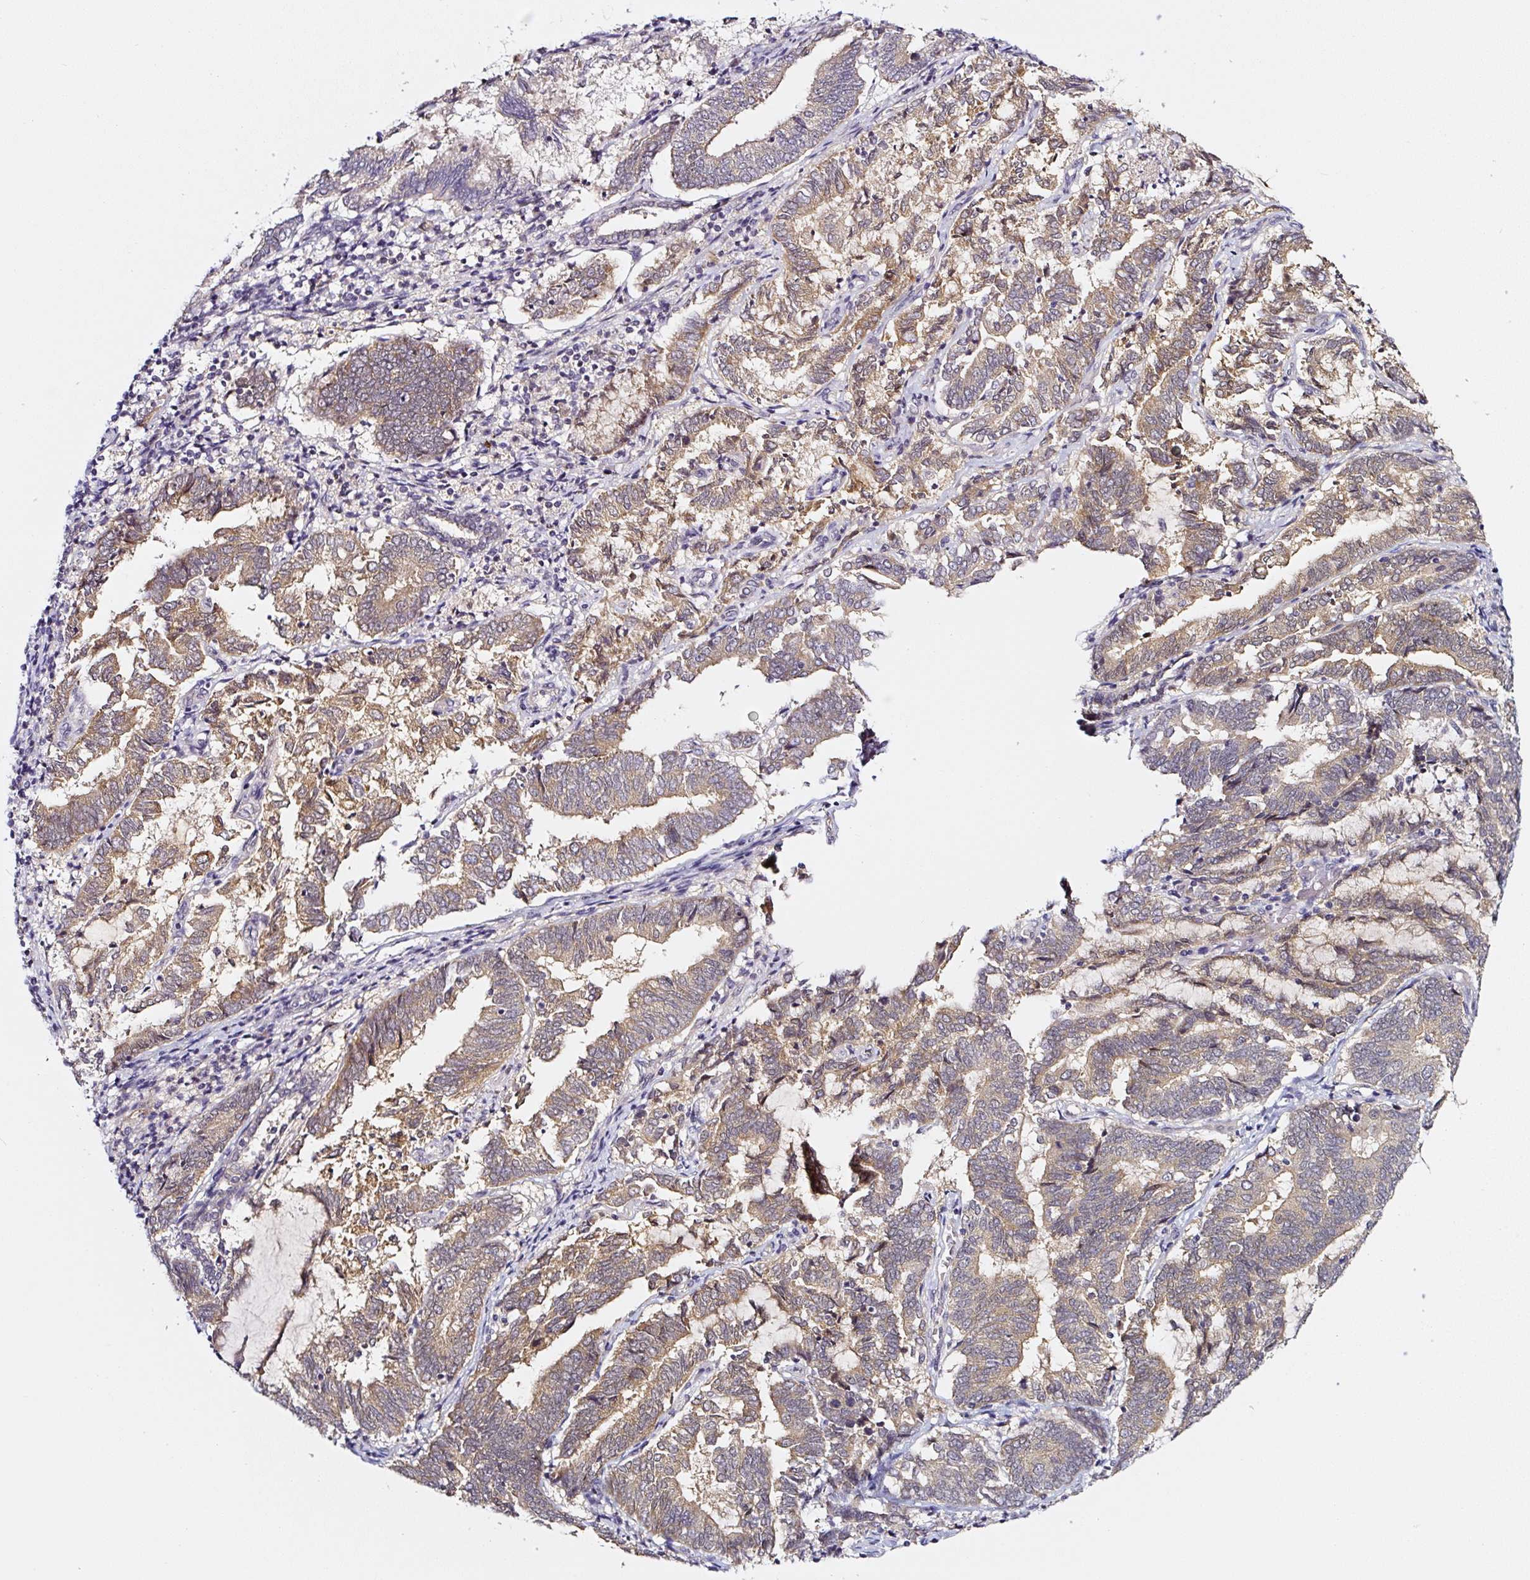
{"staining": {"intensity": "moderate", "quantity": ">75%", "location": "cytoplasmic/membranous"}, "tissue": "endometrial cancer", "cell_type": "Tumor cells", "image_type": "cancer", "snomed": [{"axis": "morphology", "description": "Adenocarcinoma, NOS"}, {"axis": "topography", "description": "Endometrium"}], "caption": "This image shows IHC staining of human endometrial adenocarcinoma, with medium moderate cytoplasmic/membranous positivity in approximately >75% of tumor cells.", "gene": "PRKAA2", "patient": {"sex": "female", "age": 80}}